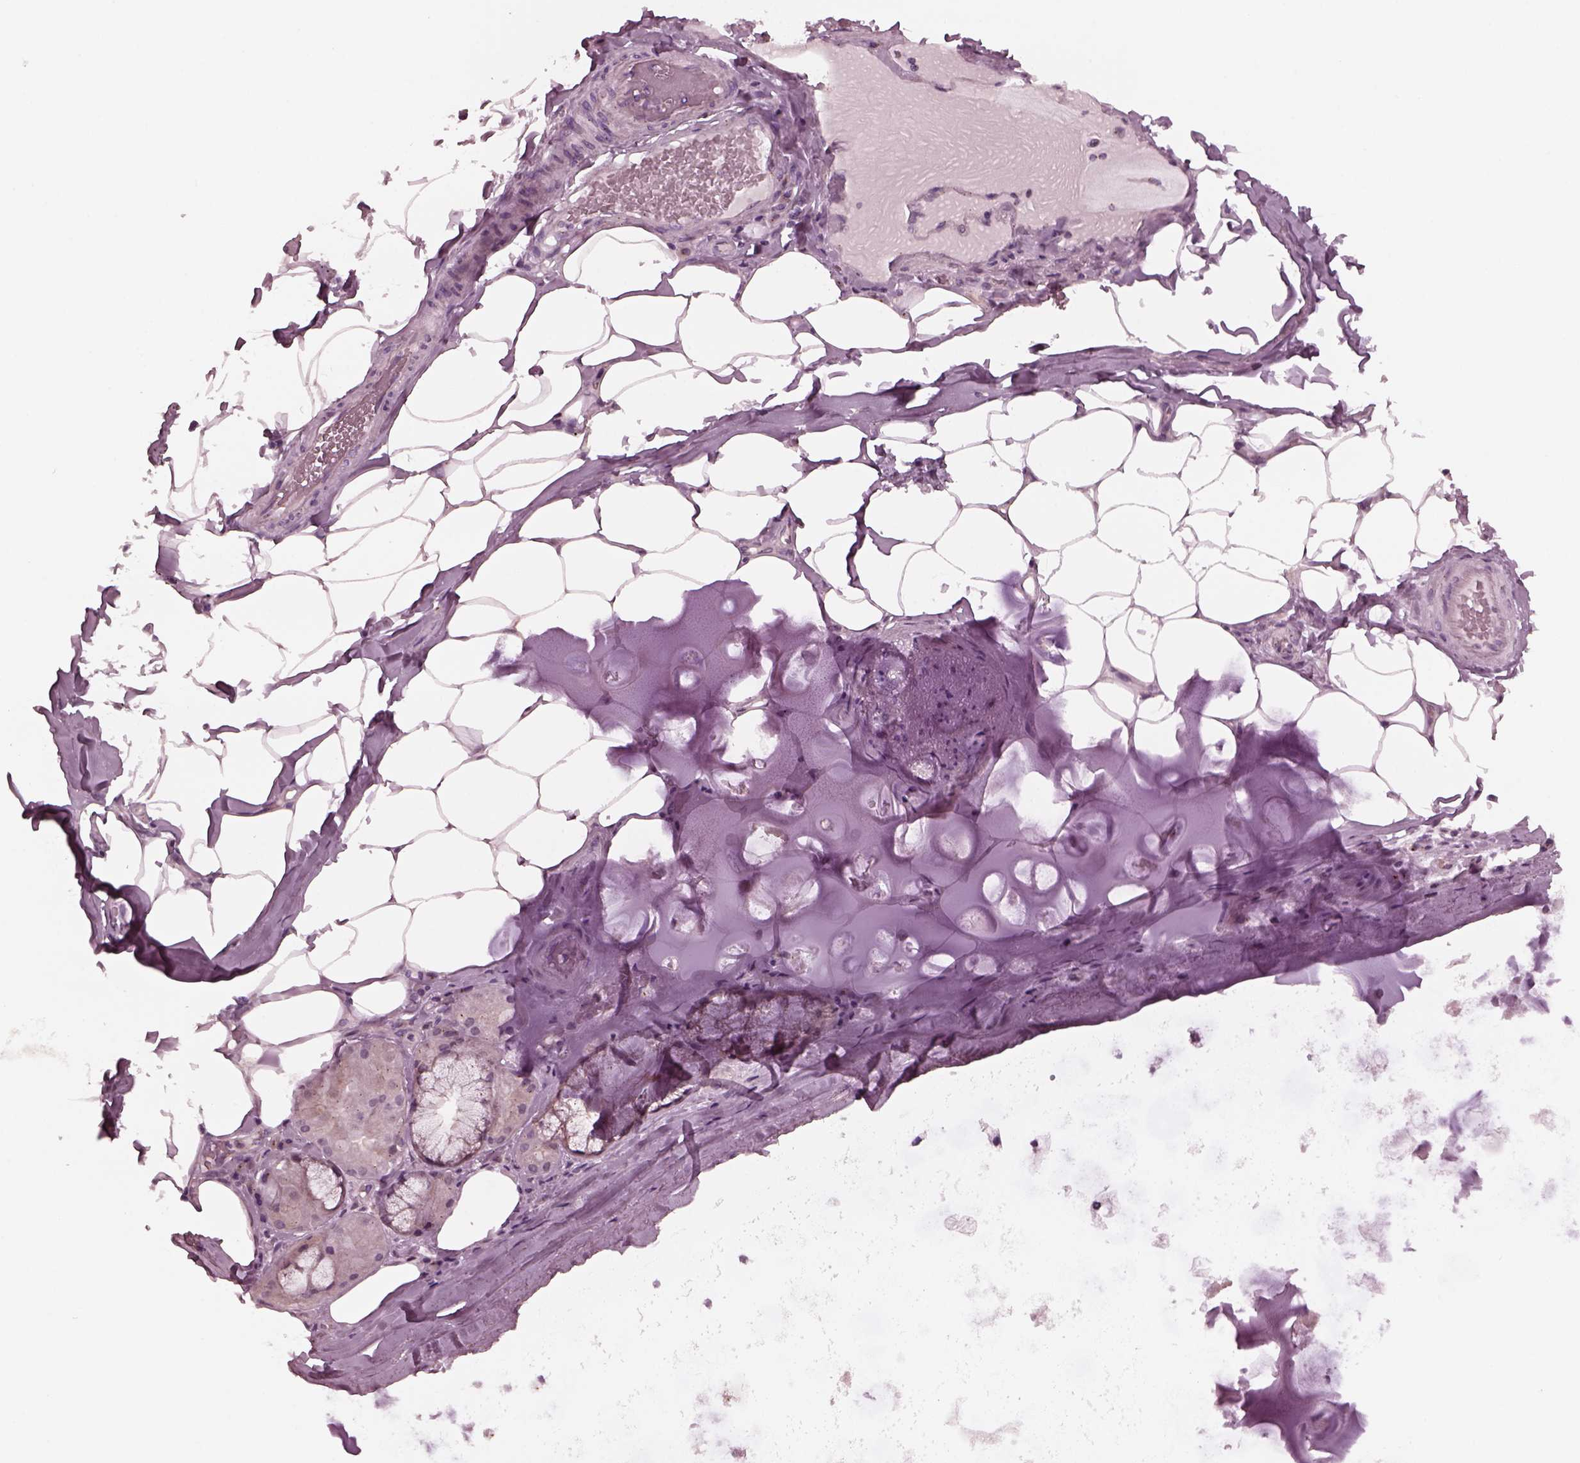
{"staining": {"intensity": "negative", "quantity": "none", "location": "none"}, "tissue": "adipose tissue", "cell_type": "Adipocytes", "image_type": "normal", "snomed": [{"axis": "morphology", "description": "Normal tissue, NOS"}, {"axis": "topography", "description": "Bronchus"}, {"axis": "topography", "description": "Lung"}], "caption": "Immunohistochemical staining of benign adipose tissue reveals no significant expression in adipocytes. The staining was performed using DAB to visualize the protein expression in brown, while the nuclei were stained in blue with hematoxylin (Magnification: 20x).", "gene": "SAXO1", "patient": {"sex": "female", "age": 57}}